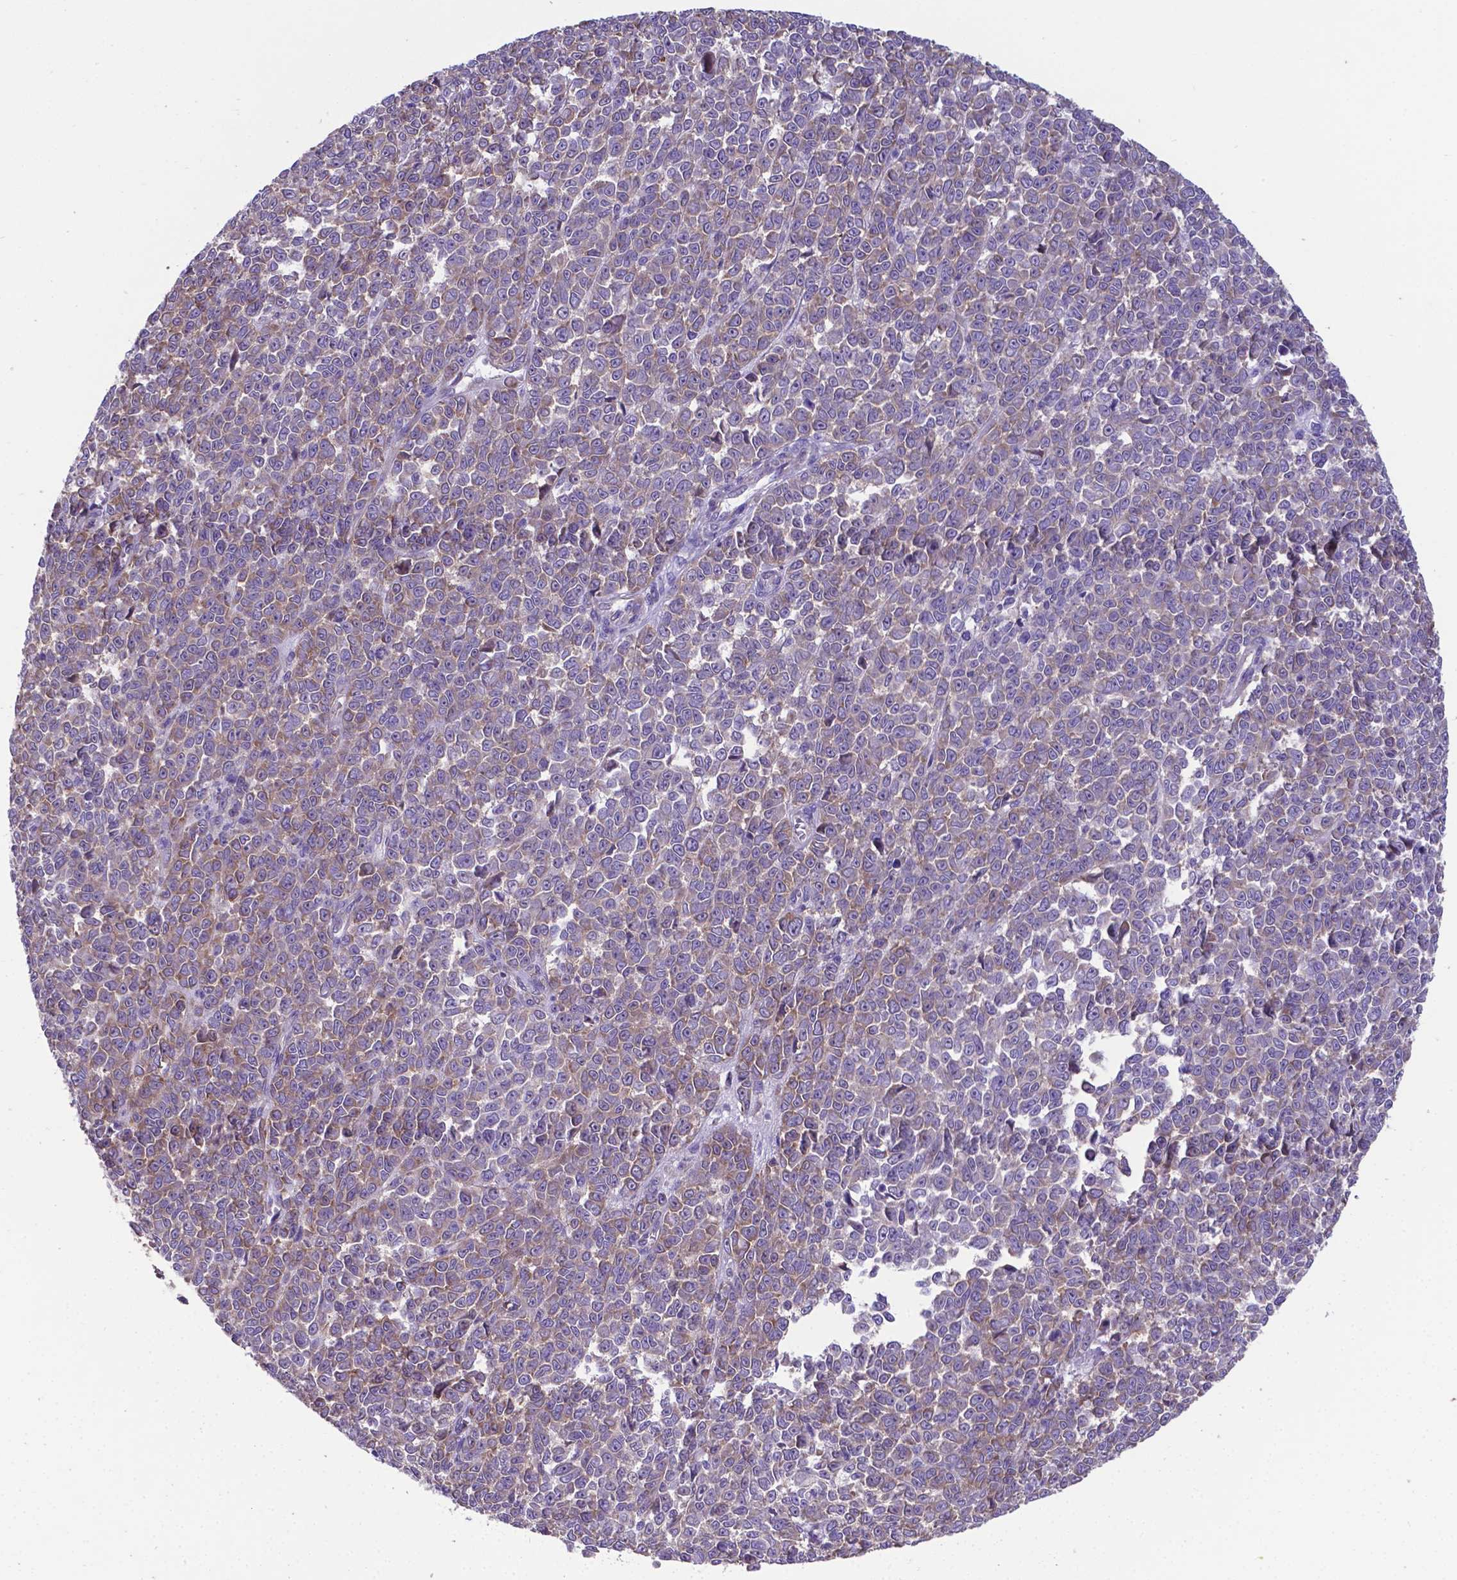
{"staining": {"intensity": "moderate", "quantity": ">75%", "location": "cytoplasmic/membranous"}, "tissue": "melanoma", "cell_type": "Tumor cells", "image_type": "cancer", "snomed": [{"axis": "morphology", "description": "Malignant melanoma, NOS"}, {"axis": "topography", "description": "Skin"}], "caption": "Malignant melanoma stained for a protein (brown) exhibits moderate cytoplasmic/membranous positive positivity in approximately >75% of tumor cells.", "gene": "RPL6", "patient": {"sex": "female", "age": 95}}